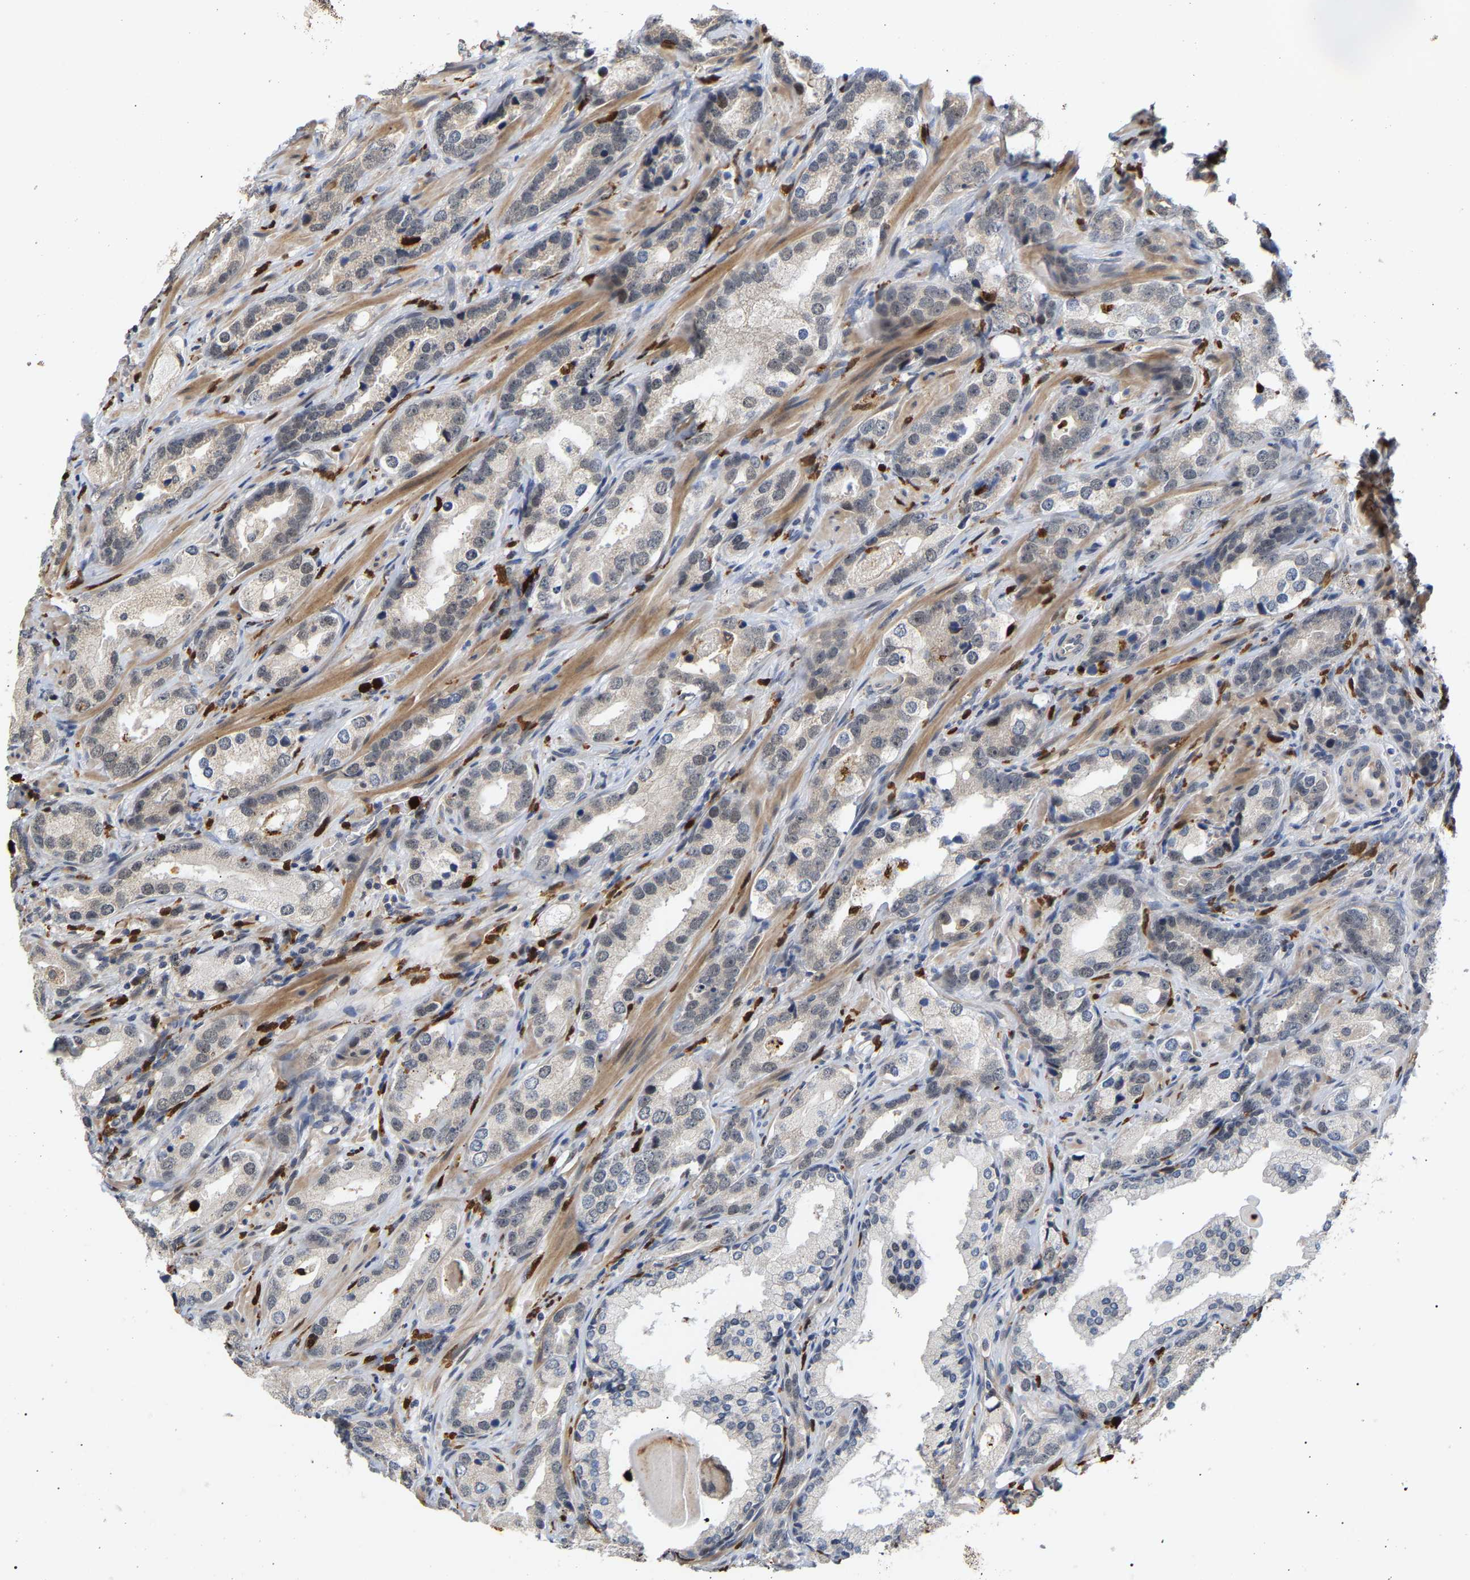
{"staining": {"intensity": "negative", "quantity": "none", "location": "none"}, "tissue": "prostate cancer", "cell_type": "Tumor cells", "image_type": "cancer", "snomed": [{"axis": "morphology", "description": "Adenocarcinoma, High grade"}, {"axis": "topography", "description": "Prostate"}], "caption": "The histopathology image exhibits no staining of tumor cells in adenocarcinoma (high-grade) (prostate).", "gene": "TDRD7", "patient": {"sex": "male", "age": 63}}